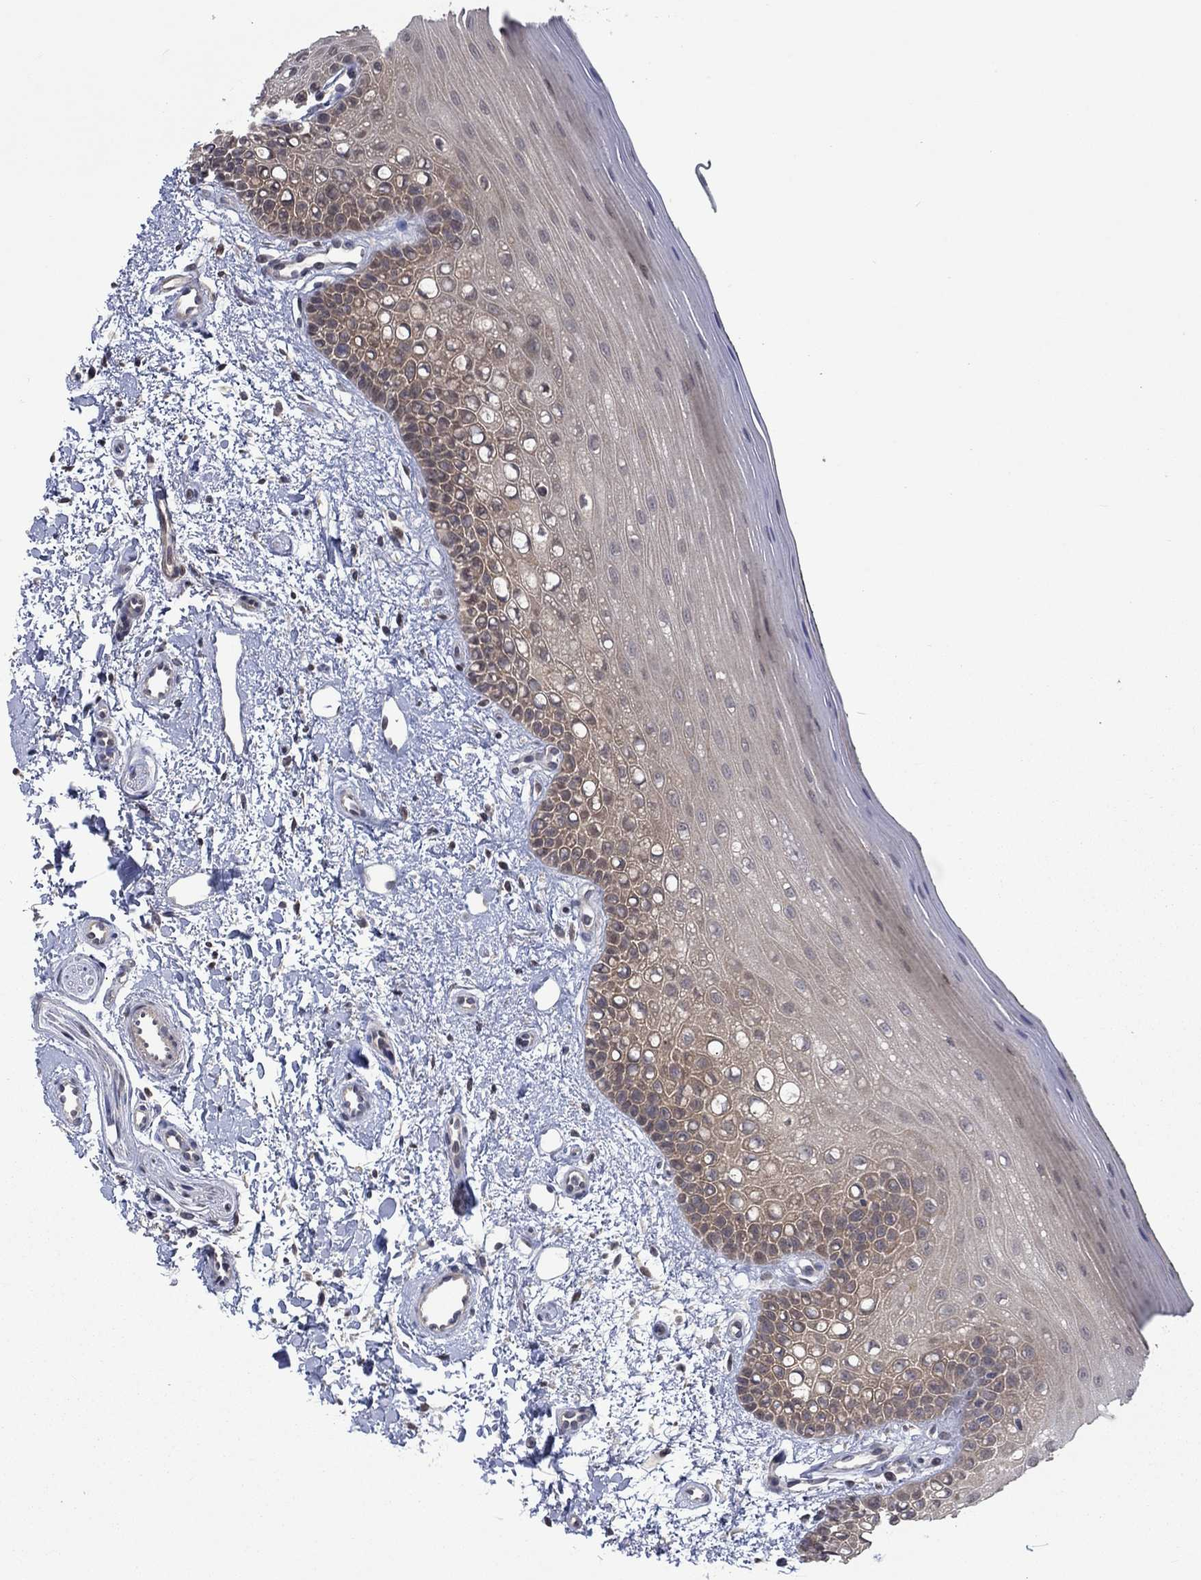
{"staining": {"intensity": "negative", "quantity": "none", "location": "none"}, "tissue": "oral mucosa", "cell_type": "Squamous epithelial cells", "image_type": "normal", "snomed": [{"axis": "morphology", "description": "Normal tissue, NOS"}, {"axis": "topography", "description": "Oral tissue"}], "caption": "This is an immunohistochemistry (IHC) histopathology image of benign human oral mucosa. There is no expression in squamous epithelial cells.", "gene": "IAH1", "patient": {"sex": "female", "age": 78}}